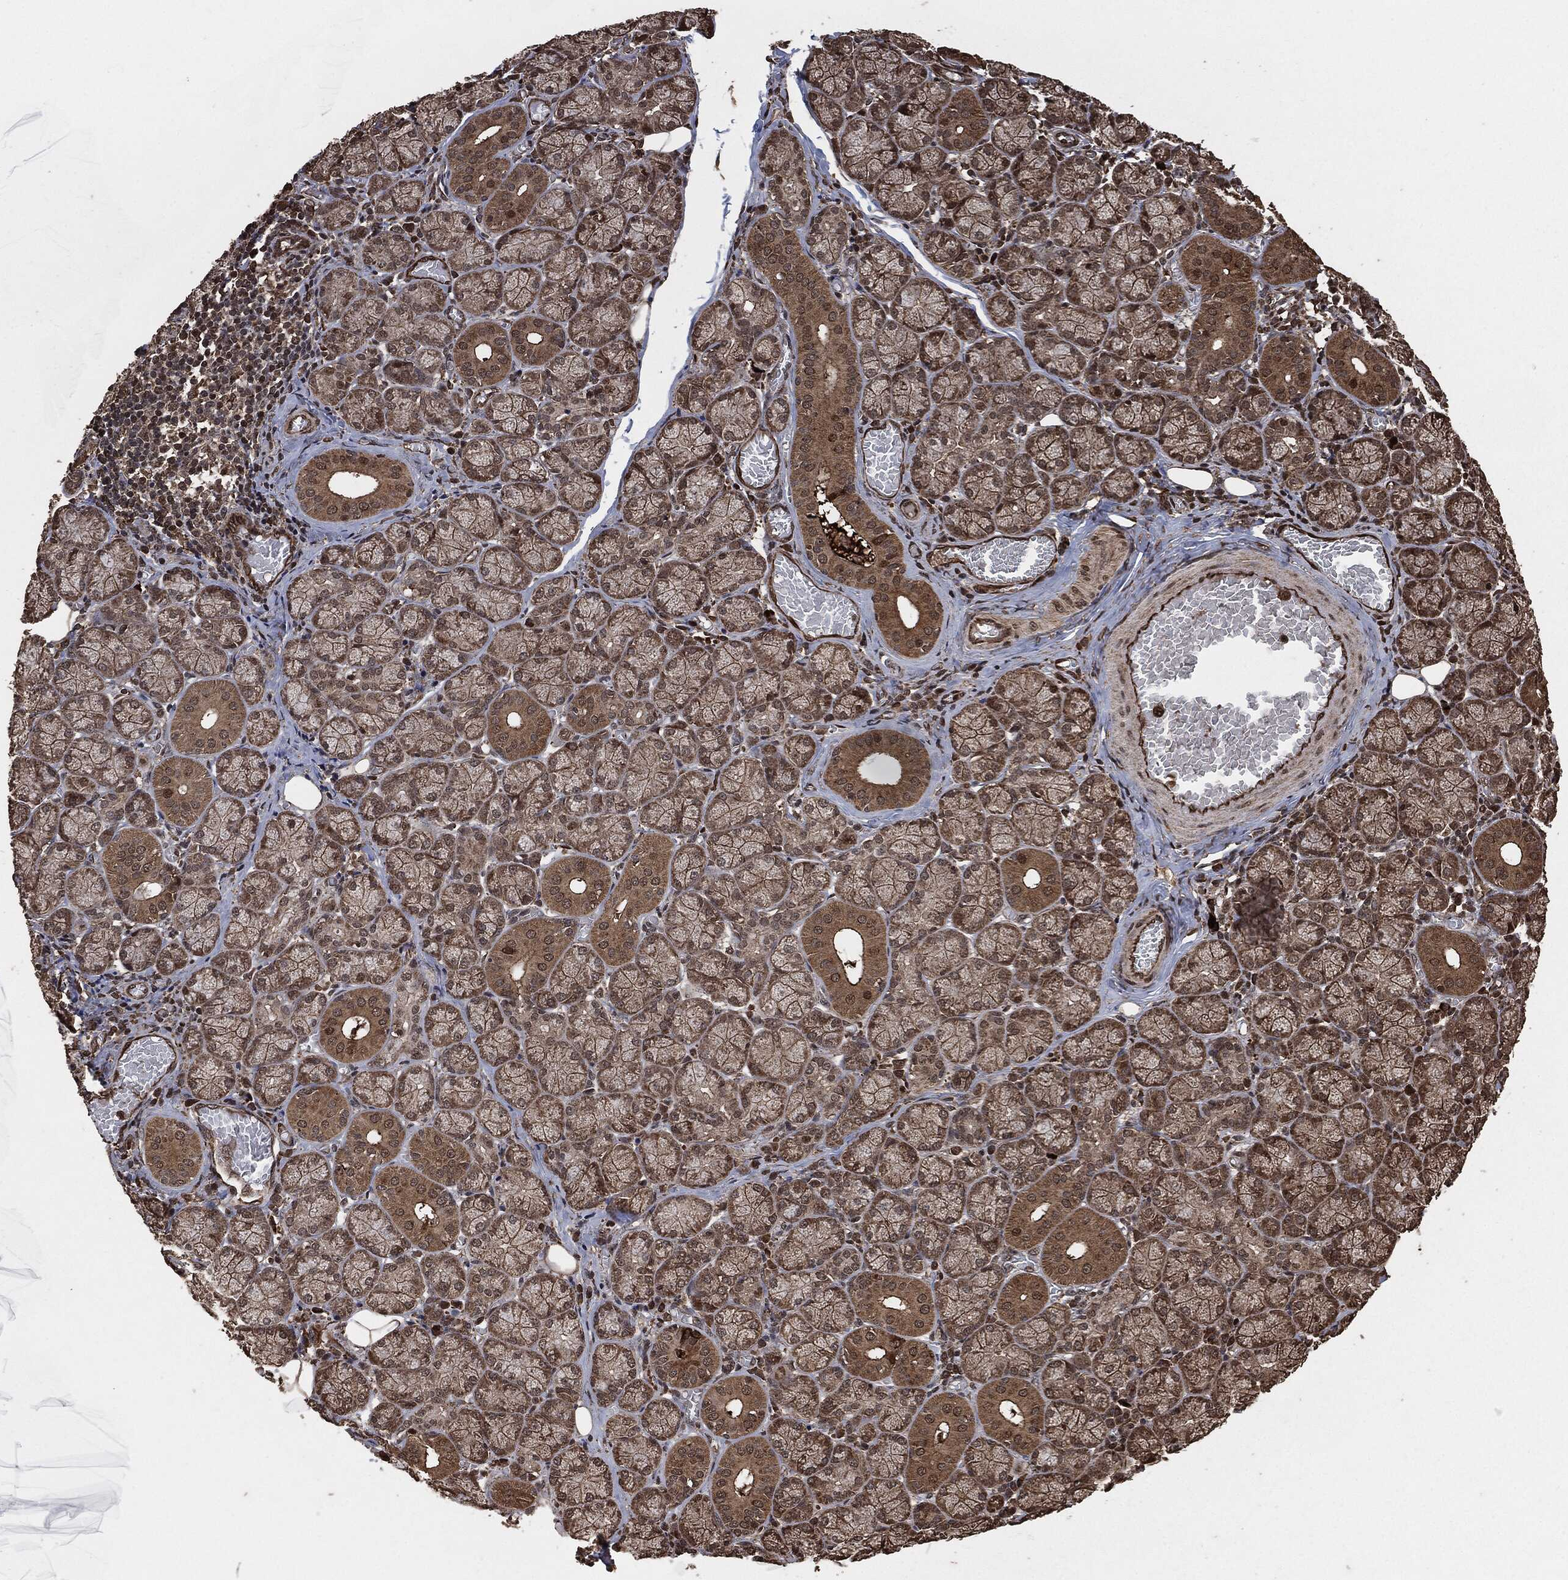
{"staining": {"intensity": "strong", "quantity": "25%-75%", "location": "cytoplasmic/membranous,nuclear"}, "tissue": "salivary gland", "cell_type": "Glandular cells", "image_type": "normal", "snomed": [{"axis": "morphology", "description": "Normal tissue, NOS"}, {"axis": "topography", "description": "Salivary gland"}, {"axis": "topography", "description": "Peripheral nerve tissue"}], "caption": "Immunohistochemistry (IHC) image of unremarkable human salivary gland stained for a protein (brown), which reveals high levels of strong cytoplasmic/membranous,nuclear expression in about 25%-75% of glandular cells.", "gene": "EGFR", "patient": {"sex": "female", "age": 24}}